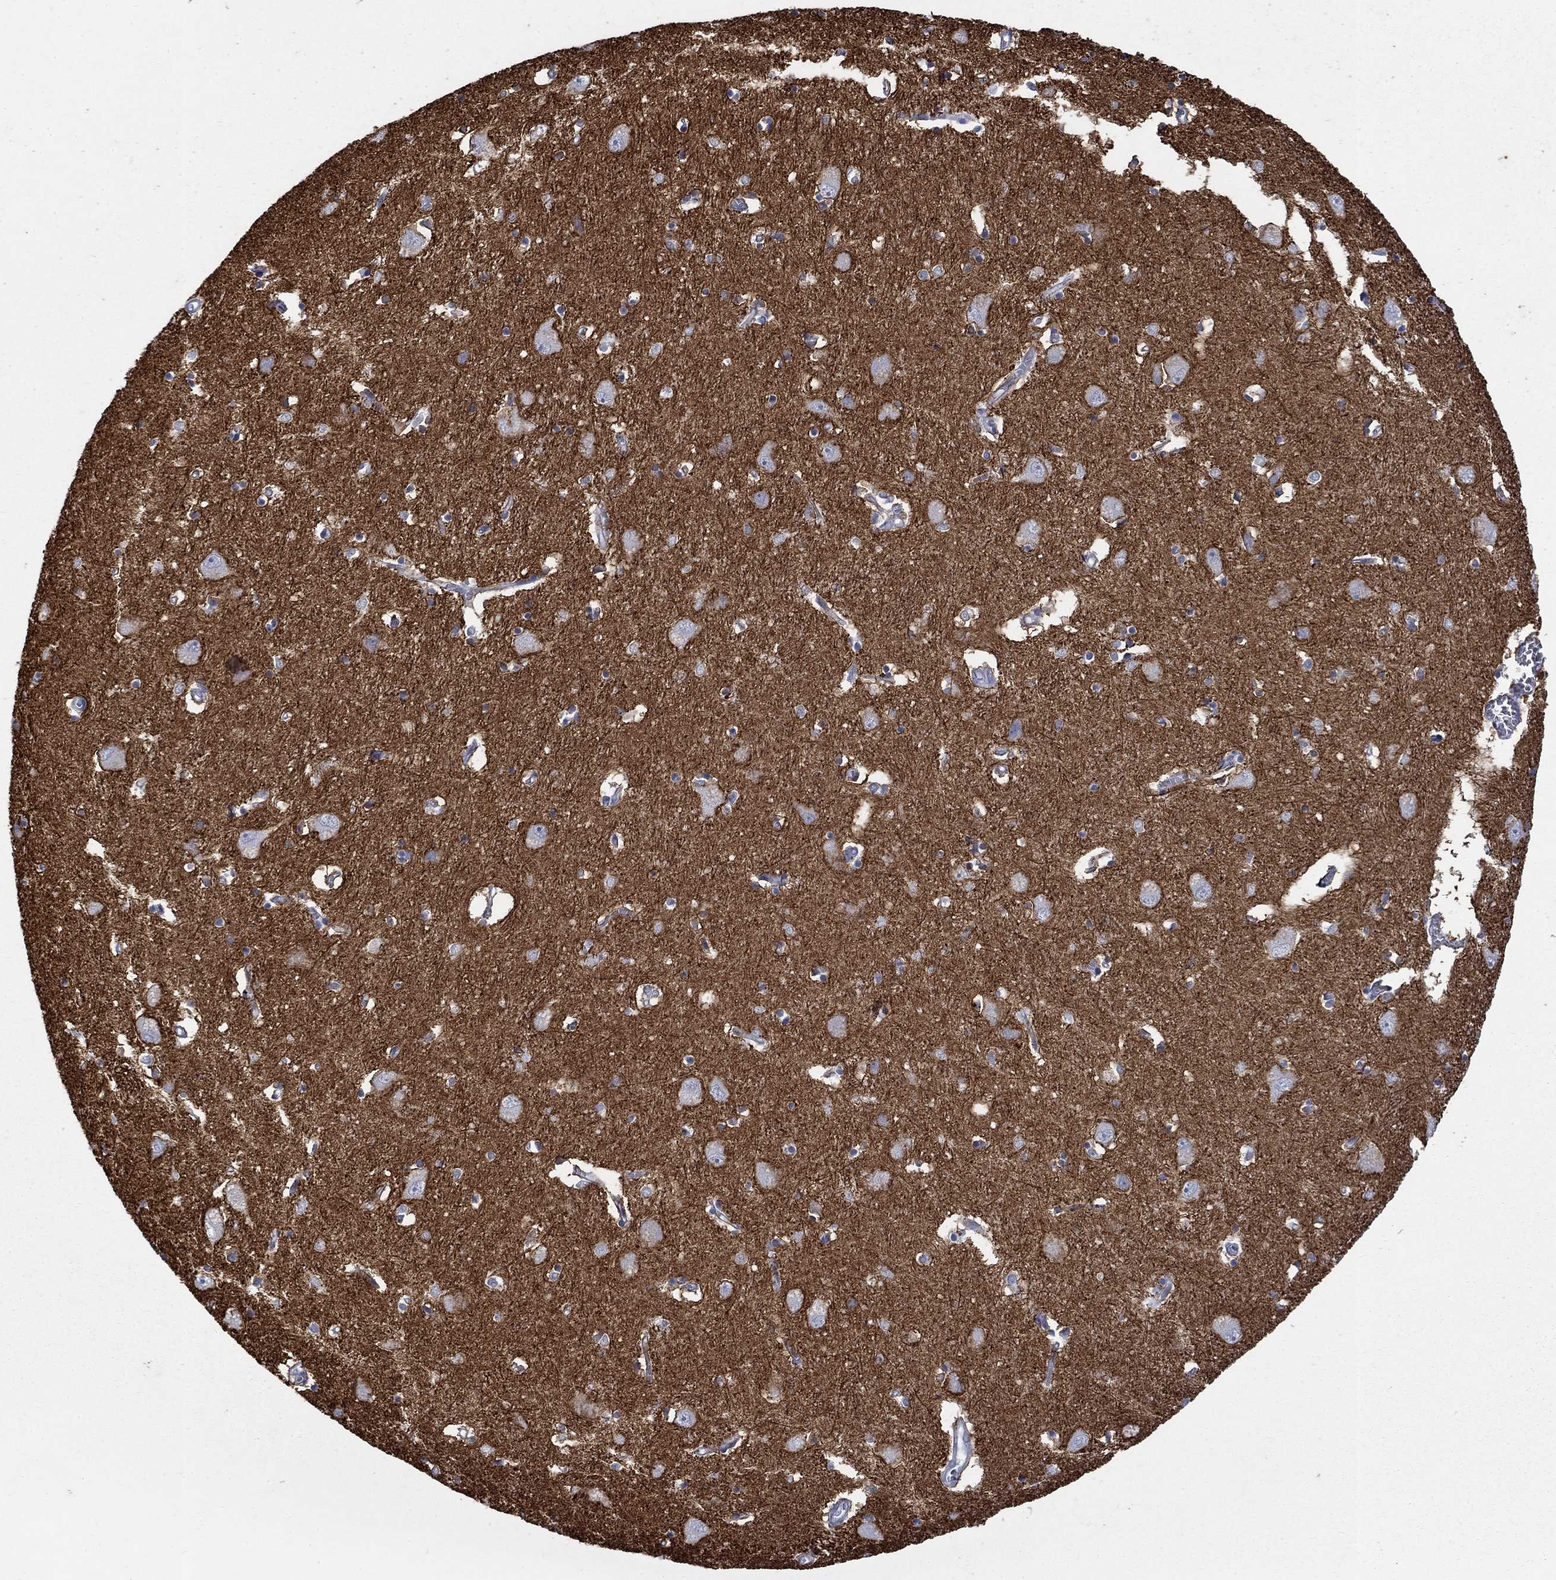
{"staining": {"intensity": "negative", "quantity": "none", "location": "none"}, "tissue": "caudate", "cell_type": "Glial cells", "image_type": "normal", "snomed": [{"axis": "morphology", "description": "Normal tissue, NOS"}, {"axis": "topography", "description": "Lateral ventricle wall"}], "caption": "Protein analysis of unremarkable caudate reveals no significant staining in glial cells.", "gene": "RFTN2", "patient": {"sex": "male", "age": 54}}